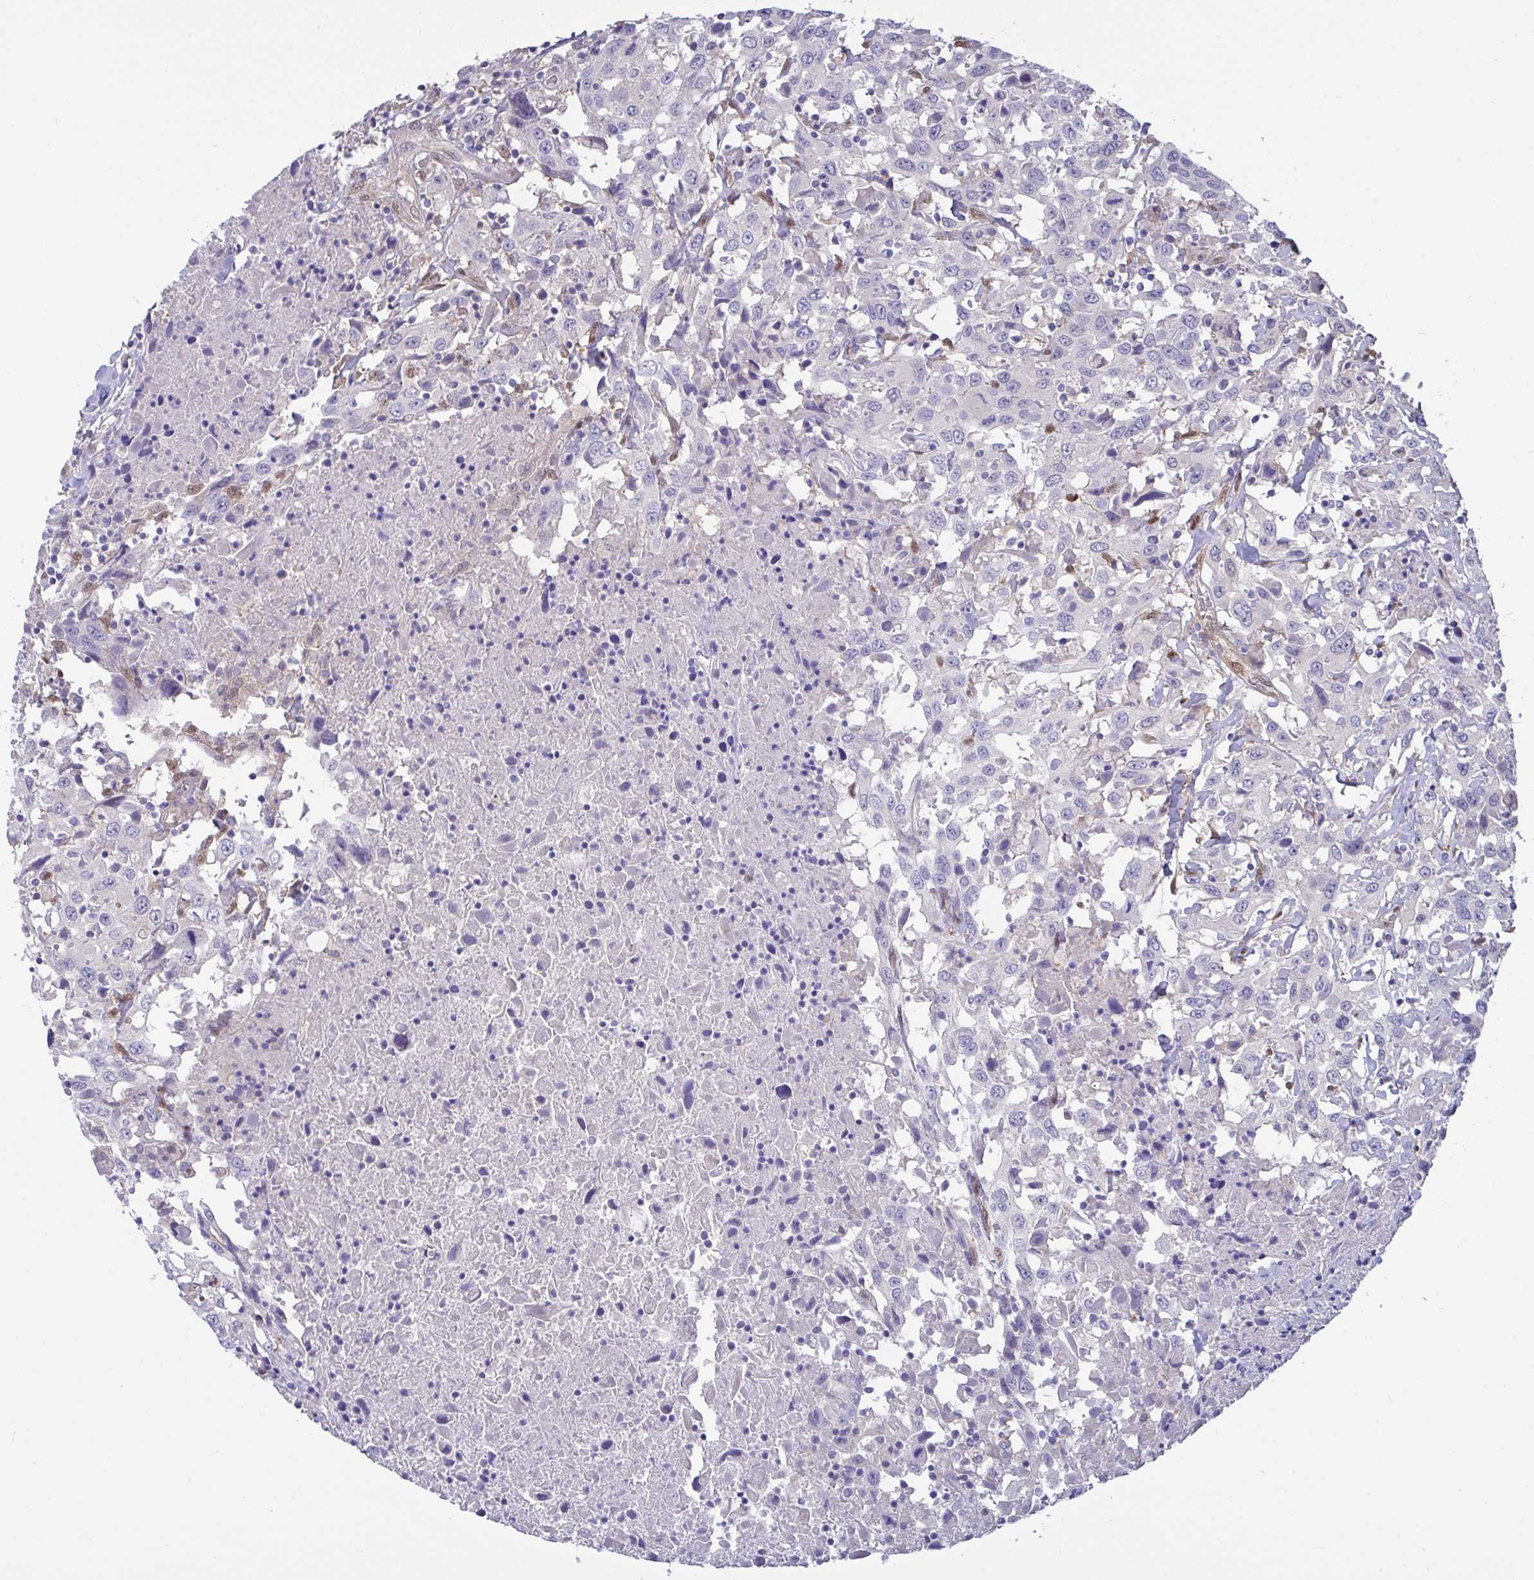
{"staining": {"intensity": "negative", "quantity": "none", "location": "none"}, "tissue": "urothelial cancer", "cell_type": "Tumor cells", "image_type": "cancer", "snomed": [{"axis": "morphology", "description": "Urothelial carcinoma, High grade"}, {"axis": "topography", "description": "Urinary bladder"}], "caption": "Urothelial carcinoma (high-grade) was stained to show a protein in brown. There is no significant expression in tumor cells. The staining is performed using DAB (3,3'-diaminobenzidine) brown chromogen with nuclei counter-stained in using hematoxylin.", "gene": "L3HYPDH", "patient": {"sex": "male", "age": 61}}